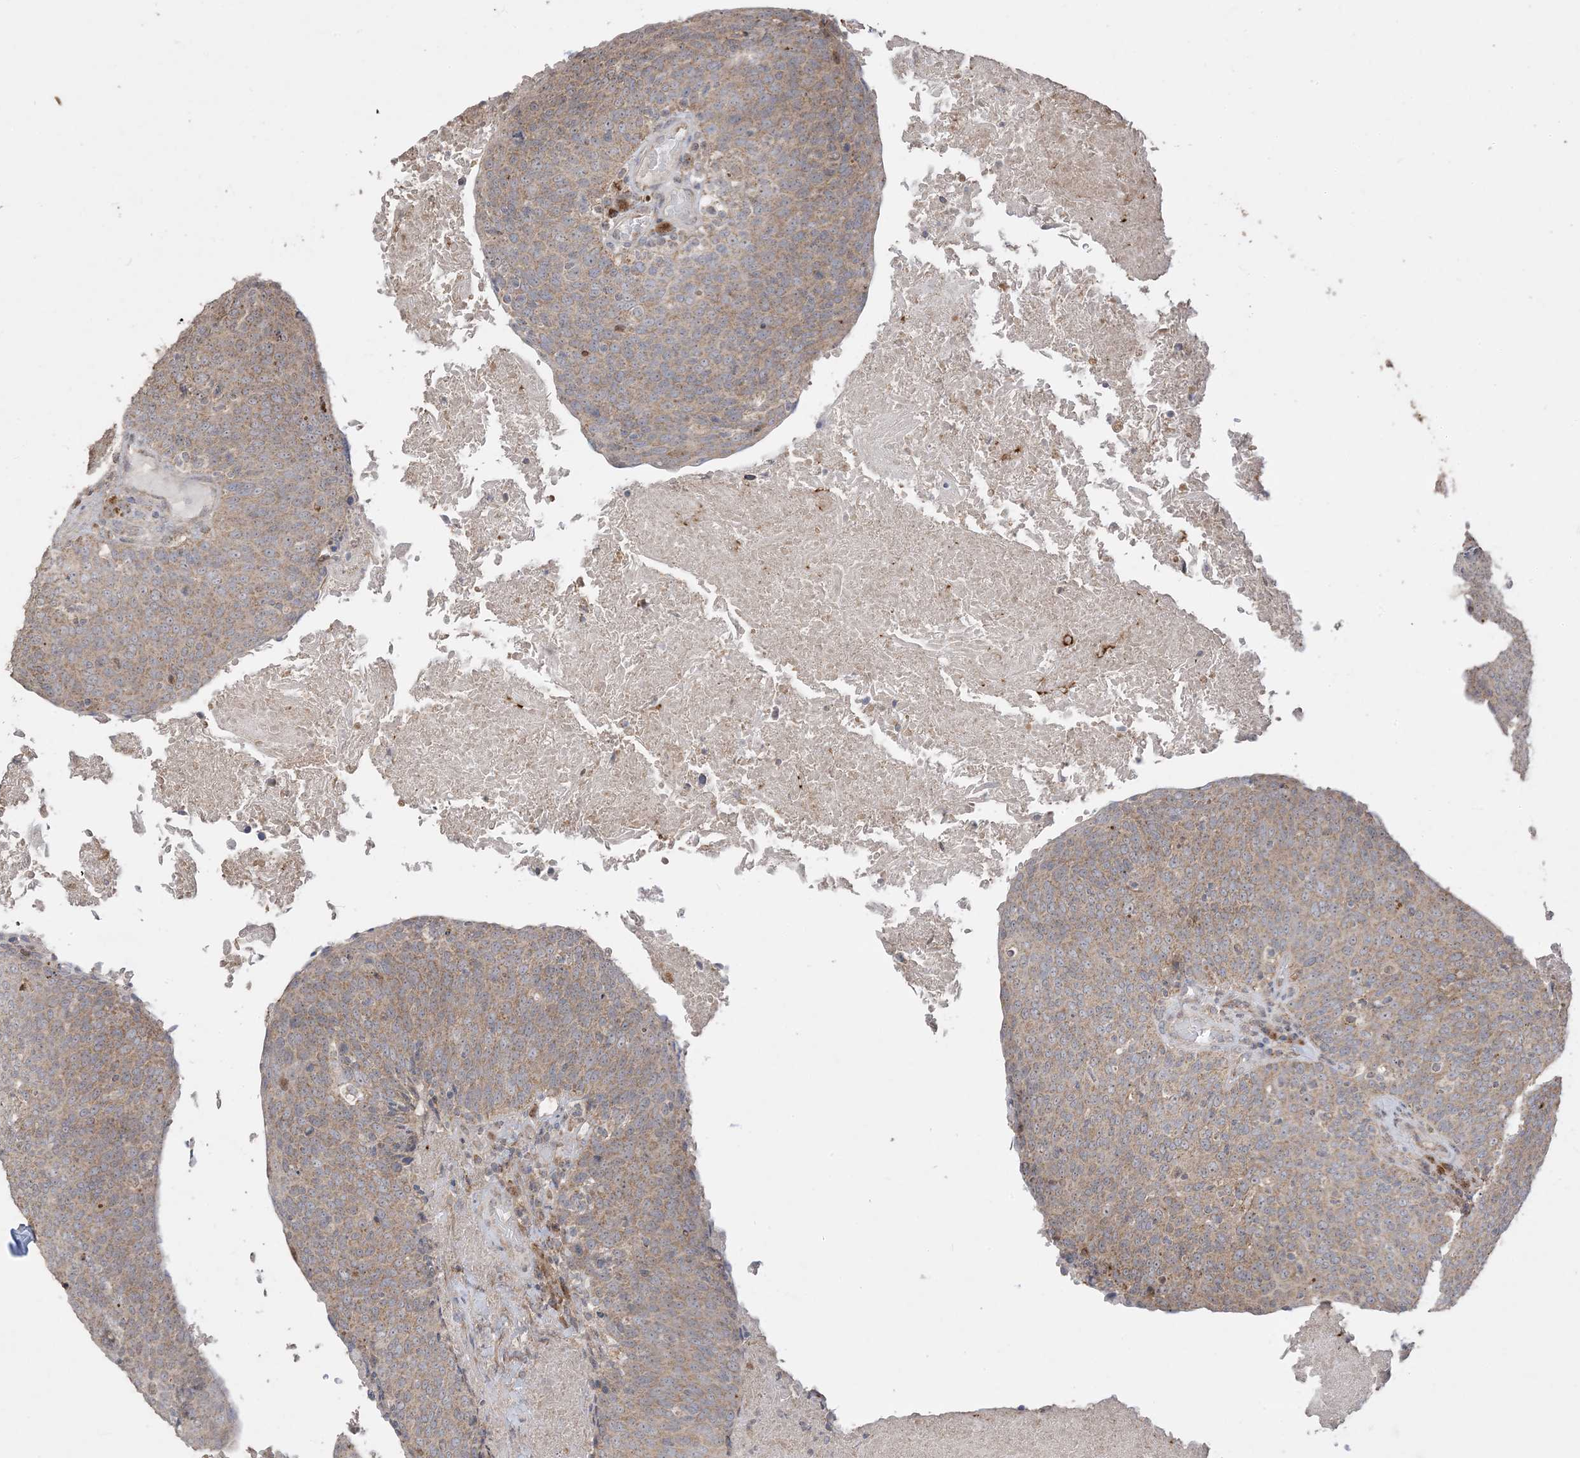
{"staining": {"intensity": "moderate", "quantity": ">75%", "location": "cytoplasmic/membranous"}, "tissue": "head and neck cancer", "cell_type": "Tumor cells", "image_type": "cancer", "snomed": [{"axis": "morphology", "description": "Squamous cell carcinoma, NOS"}, {"axis": "morphology", "description": "Squamous cell carcinoma, metastatic, NOS"}, {"axis": "topography", "description": "Lymph node"}, {"axis": "topography", "description": "Head-Neck"}], "caption": "DAB (3,3'-diaminobenzidine) immunohistochemical staining of human head and neck squamous cell carcinoma exhibits moderate cytoplasmic/membranous protein positivity in about >75% of tumor cells.", "gene": "SIRT3", "patient": {"sex": "male", "age": 62}}